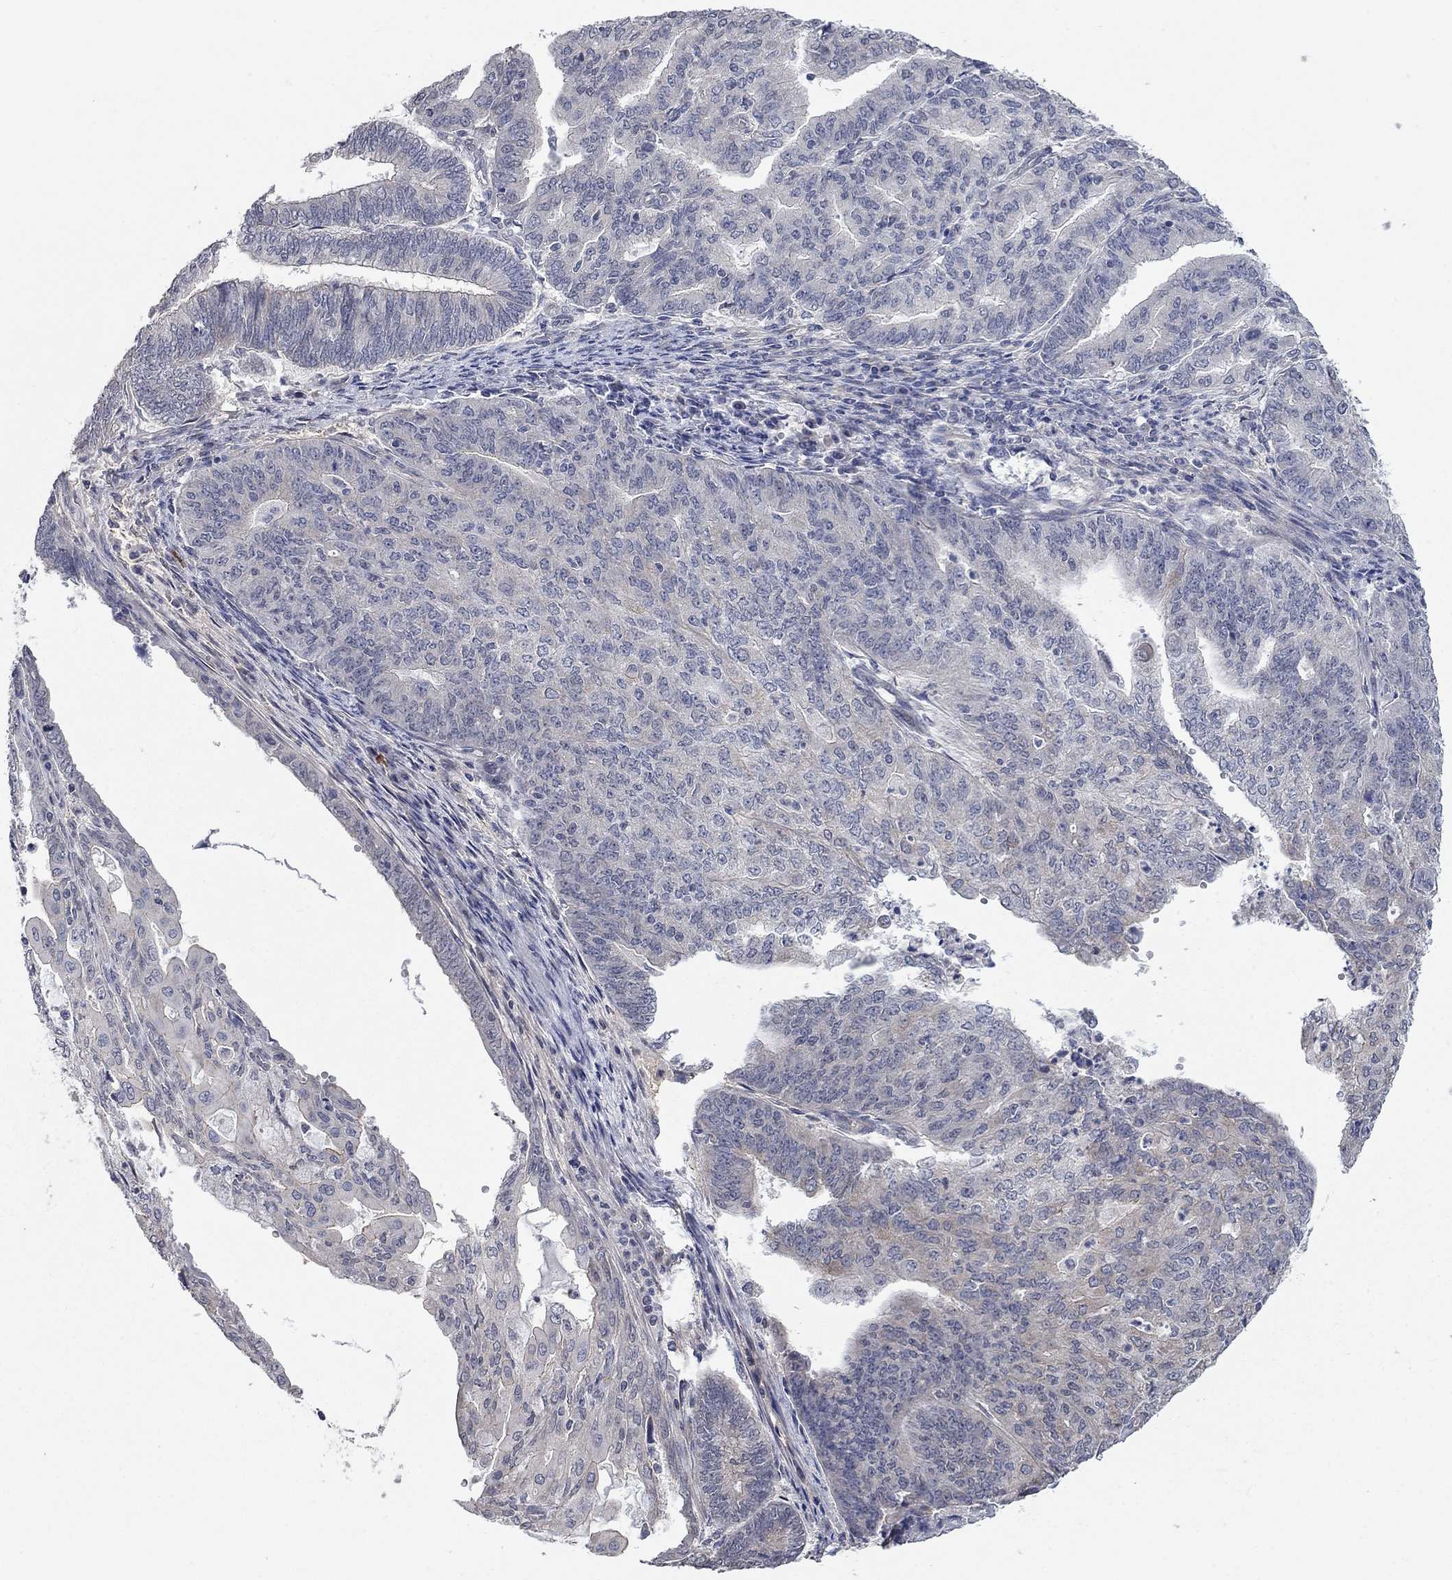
{"staining": {"intensity": "negative", "quantity": "none", "location": "none"}, "tissue": "endometrial cancer", "cell_type": "Tumor cells", "image_type": "cancer", "snomed": [{"axis": "morphology", "description": "Adenocarcinoma, NOS"}, {"axis": "topography", "description": "Endometrium"}], "caption": "High power microscopy micrograph of an immunohistochemistry (IHC) photomicrograph of endometrial adenocarcinoma, revealing no significant expression in tumor cells.", "gene": "WASF3", "patient": {"sex": "female", "age": 82}}